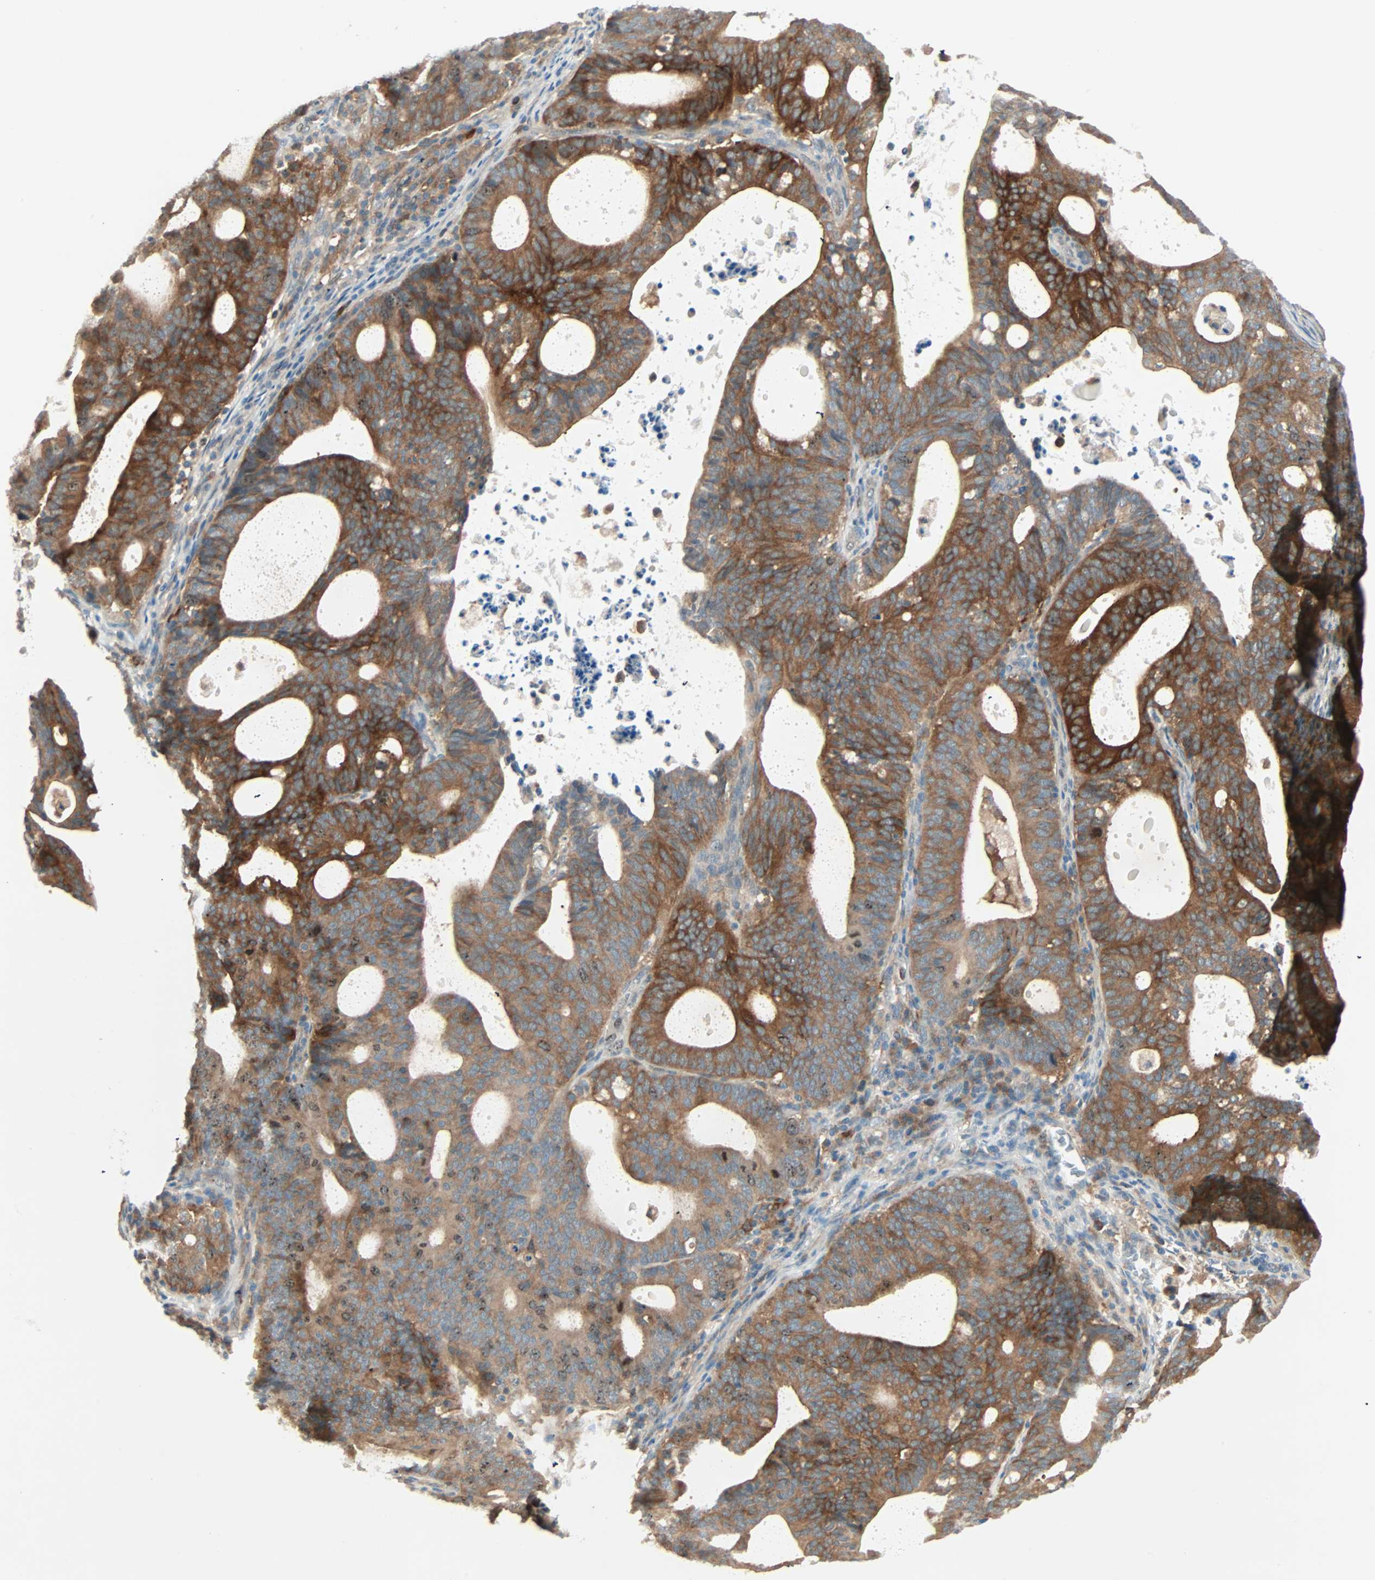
{"staining": {"intensity": "strong", "quantity": ">75%", "location": "cytoplasmic/membranous"}, "tissue": "endometrial cancer", "cell_type": "Tumor cells", "image_type": "cancer", "snomed": [{"axis": "morphology", "description": "Adenocarcinoma, NOS"}, {"axis": "topography", "description": "Uterus"}], "caption": "This photomicrograph displays immunohistochemistry (IHC) staining of endometrial adenocarcinoma, with high strong cytoplasmic/membranous staining in about >75% of tumor cells.", "gene": "SMIM8", "patient": {"sex": "female", "age": 83}}